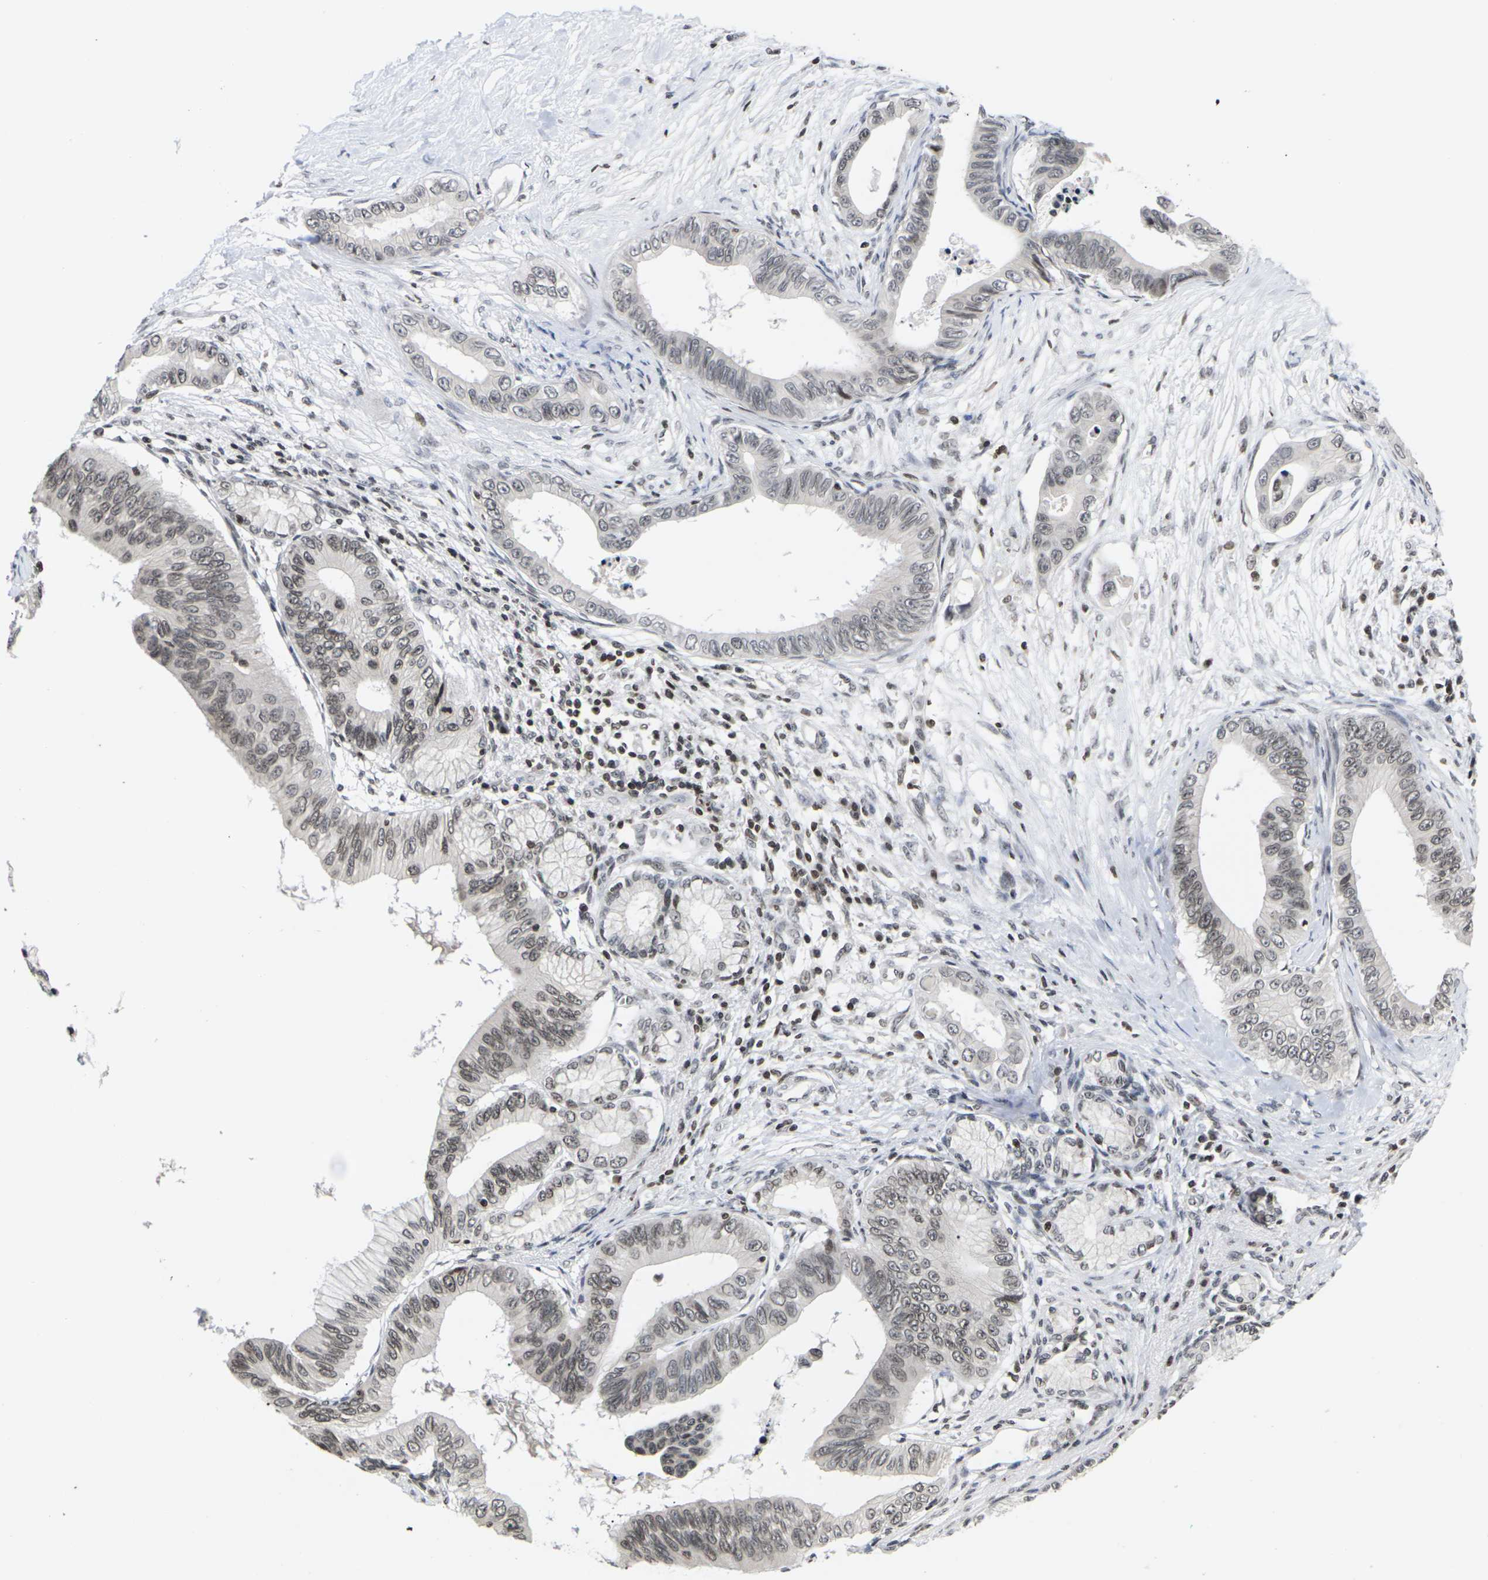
{"staining": {"intensity": "weak", "quantity": ">75%", "location": "nuclear"}, "tissue": "pancreatic cancer", "cell_type": "Tumor cells", "image_type": "cancer", "snomed": [{"axis": "morphology", "description": "Adenocarcinoma, NOS"}, {"axis": "topography", "description": "Pancreas"}], "caption": "This histopathology image displays pancreatic cancer stained with immunohistochemistry (IHC) to label a protein in brown. The nuclear of tumor cells show weak positivity for the protein. Nuclei are counter-stained blue.", "gene": "ETV5", "patient": {"sex": "male", "age": 77}}